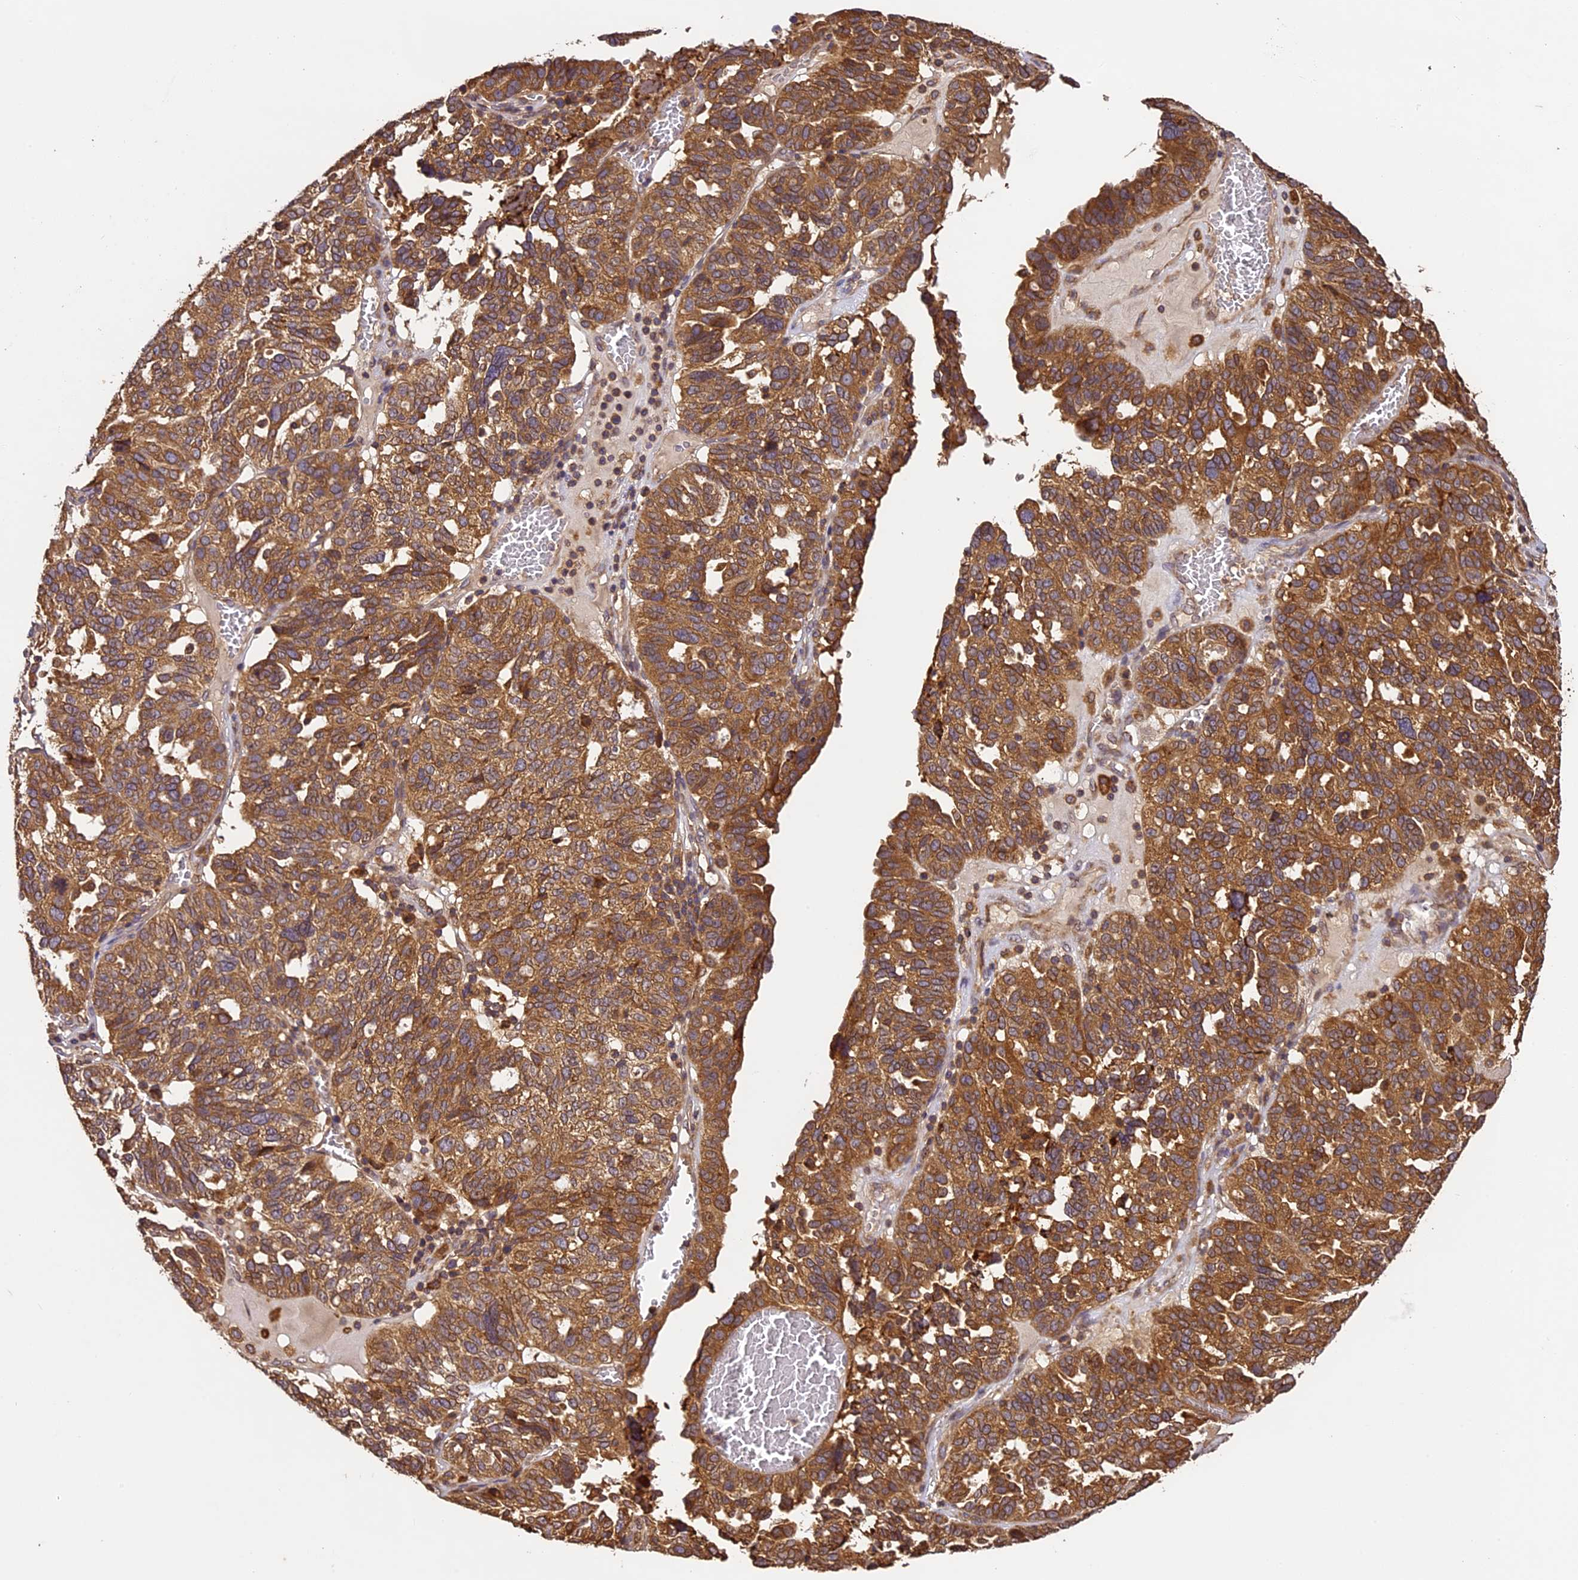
{"staining": {"intensity": "moderate", "quantity": ">75%", "location": "cytoplasmic/membranous"}, "tissue": "ovarian cancer", "cell_type": "Tumor cells", "image_type": "cancer", "snomed": [{"axis": "morphology", "description": "Cystadenocarcinoma, serous, NOS"}, {"axis": "topography", "description": "Ovary"}], "caption": "There is medium levels of moderate cytoplasmic/membranous staining in tumor cells of ovarian serous cystadenocarcinoma, as demonstrated by immunohistochemical staining (brown color).", "gene": "BRAP", "patient": {"sex": "female", "age": 59}}